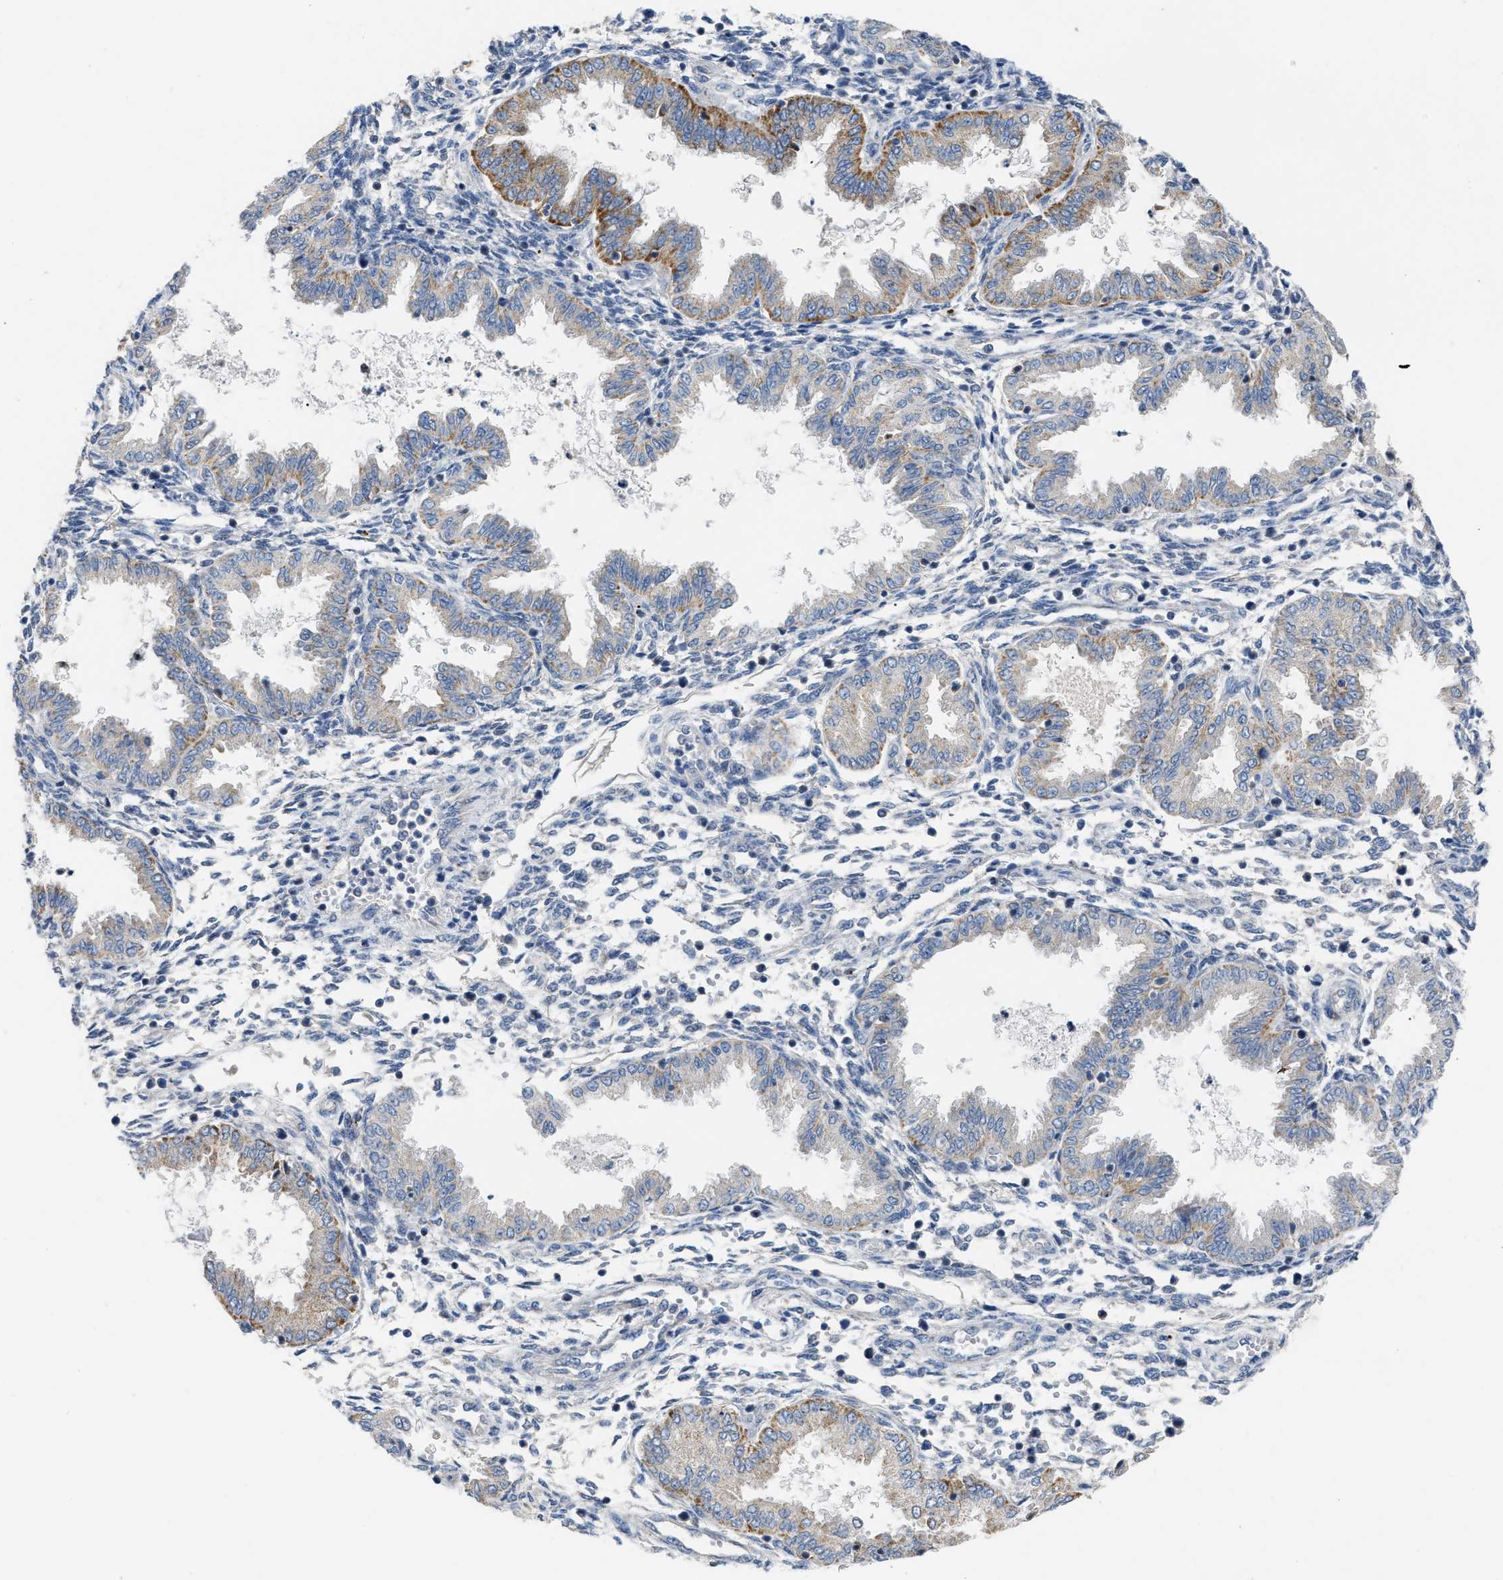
{"staining": {"intensity": "negative", "quantity": "none", "location": "none"}, "tissue": "endometrium", "cell_type": "Cells in endometrial stroma", "image_type": "normal", "snomed": [{"axis": "morphology", "description": "Normal tissue, NOS"}, {"axis": "topography", "description": "Endometrium"}], "caption": "Cells in endometrial stroma are negative for protein expression in benign human endometrium. (Brightfield microscopy of DAB immunohistochemistry at high magnification).", "gene": "DHX58", "patient": {"sex": "female", "age": 33}}